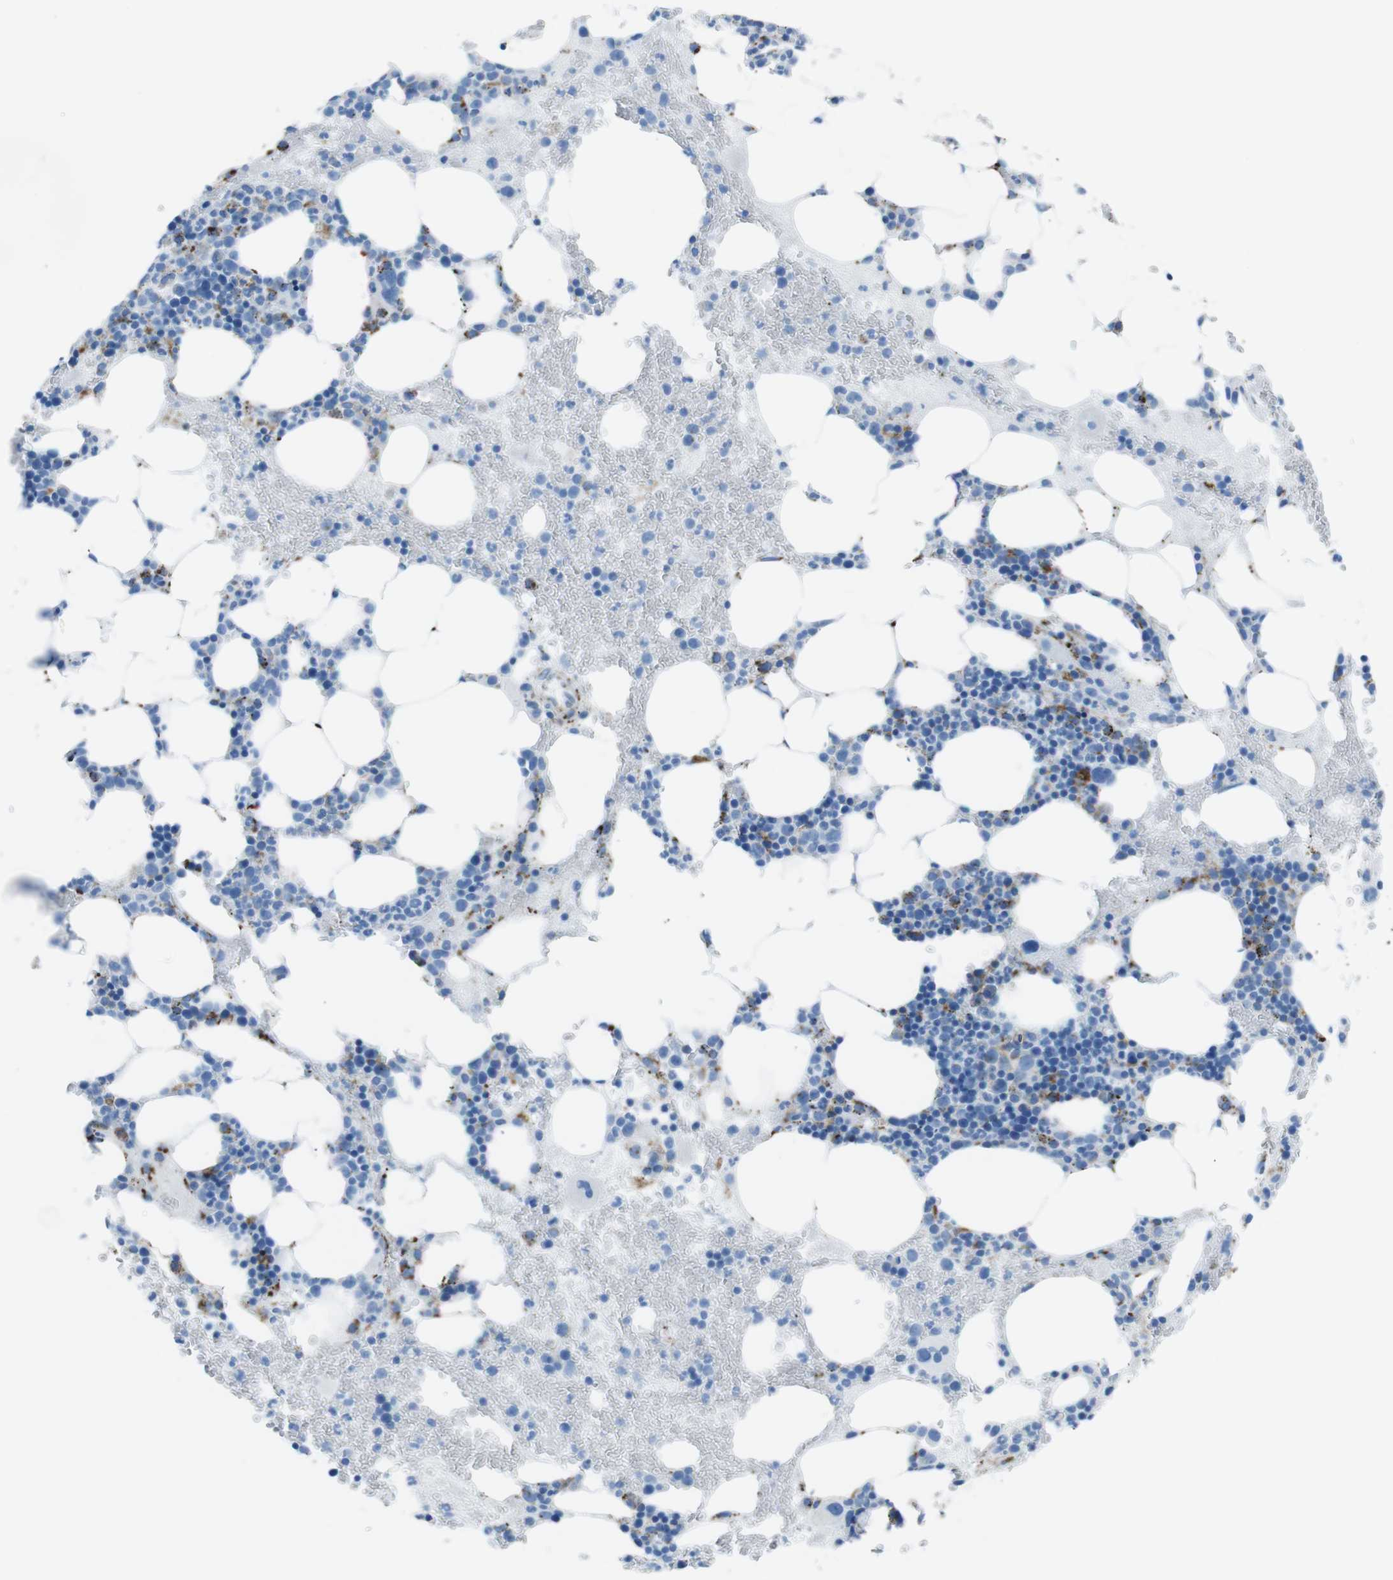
{"staining": {"intensity": "moderate", "quantity": "<25%", "location": "cytoplasmic/membranous"}, "tissue": "bone marrow", "cell_type": "Hematopoietic cells", "image_type": "normal", "snomed": [{"axis": "morphology", "description": "Normal tissue, NOS"}, {"axis": "morphology", "description": "Inflammation, NOS"}, {"axis": "topography", "description": "Bone marrow"}], "caption": "A high-resolution histopathology image shows immunohistochemistry staining of normal bone marrow, which exhibits moderate cytoplasmic/membranous expression in about <25% of hematopoietic cells.", "gene": "SCARB2", "patient": {"sex": "female", "age": 76}}